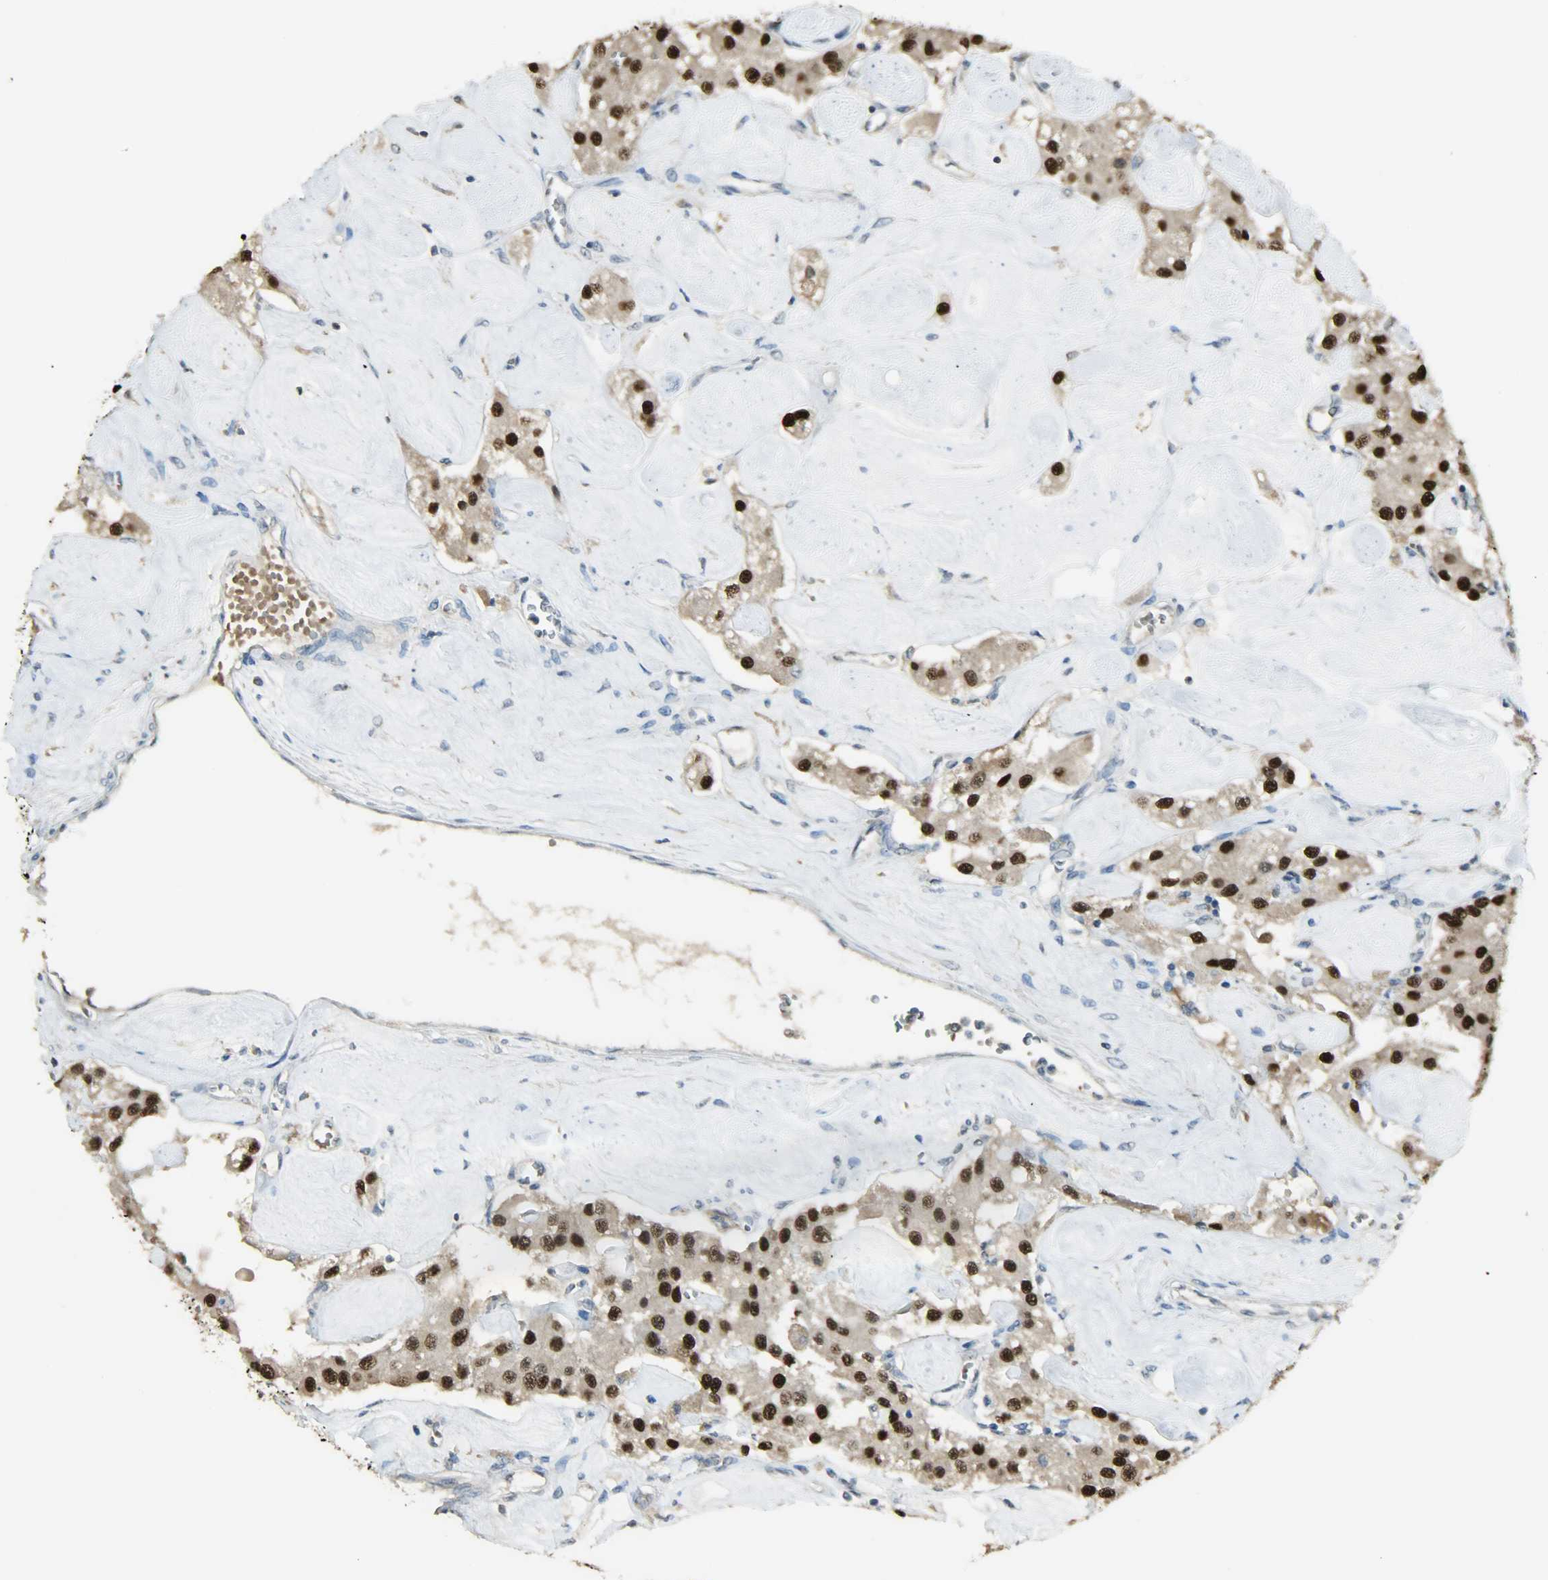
{"staining": {"intensity": "strong", "quantity": ">75%", "location": "nuclear"}, "tissue": "carcinoid", "cell_type": "Tumor cells", "image_type": "cancer", "snomed": [{"axis": "morphology", "description": "Carcinoid, malignant, NOS"}, {"axis": "topography", "description": "Pancreas"}], "caption": "Malignant carcinoid stained with immunohistochemistry reveals strong nuclear expression in approximately >75% of tumor cells. (DAB (3,3'-diaminobenzidine) IHC, brown staining for protein, blue staining for nuclei).", "gene": "PRMT5", "patient": {"sex": "male", "age": 41}}